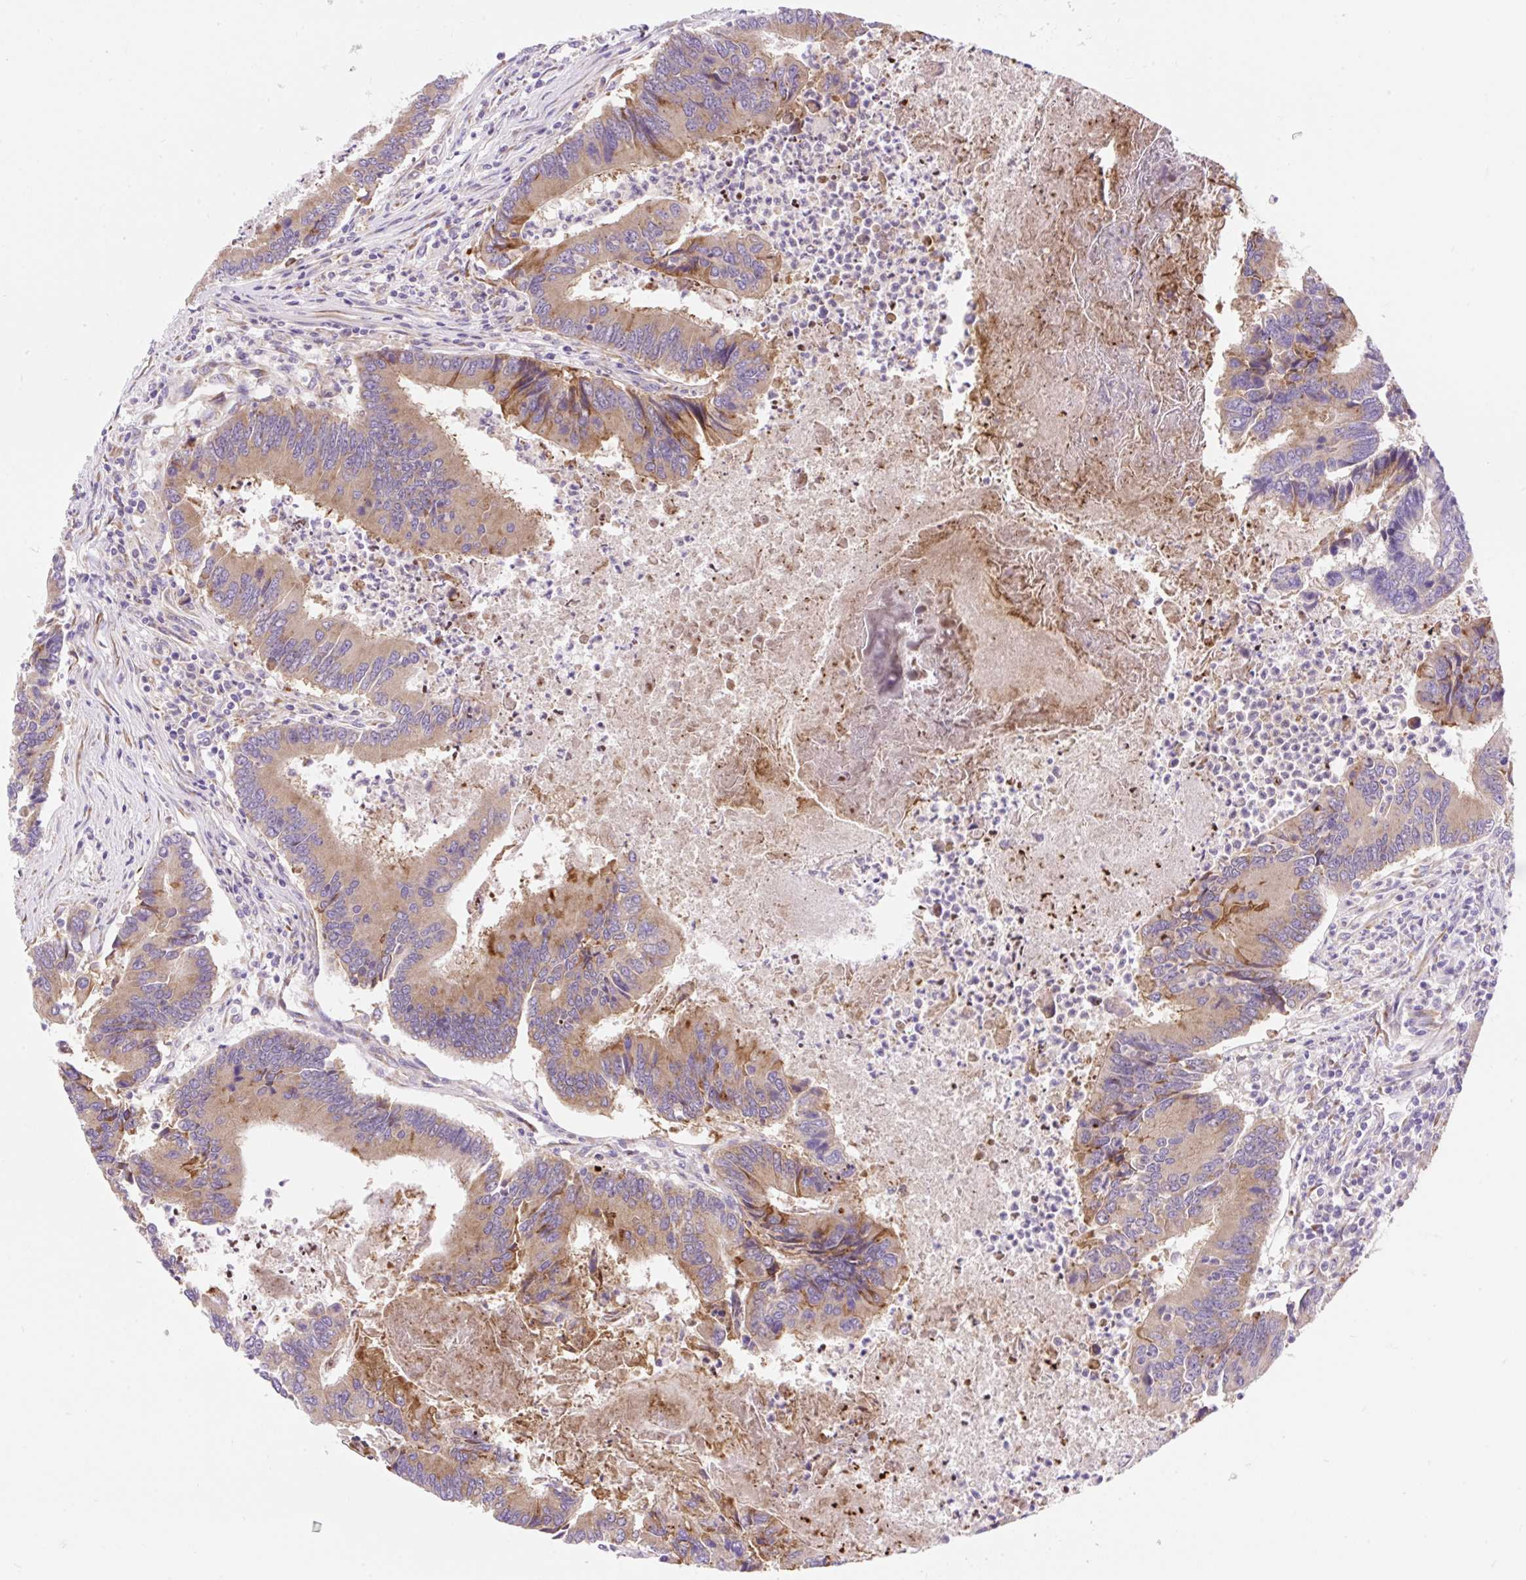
{"staining": {"intensity": "moderate", "quantity": ">75%", "location": "cytoplasmic/membranous"}, "tissue": "colorectal cancer", "cell_type": "Tumor cells", "image_type": "cancer", "snomed": [{"axis": "morphology", "description": "Adenocarcinoma, NOS"}, {"axis": "topography", "description": "Colon"}], "caption": "A histopathology image of adenocarcinoma (colorectal) stained for a protein exhibits moderate cytoplasmic/membranous brown staining in tumor cells.", "gene": "GPR45", "patient": {"sex": "female", "age": 67}}